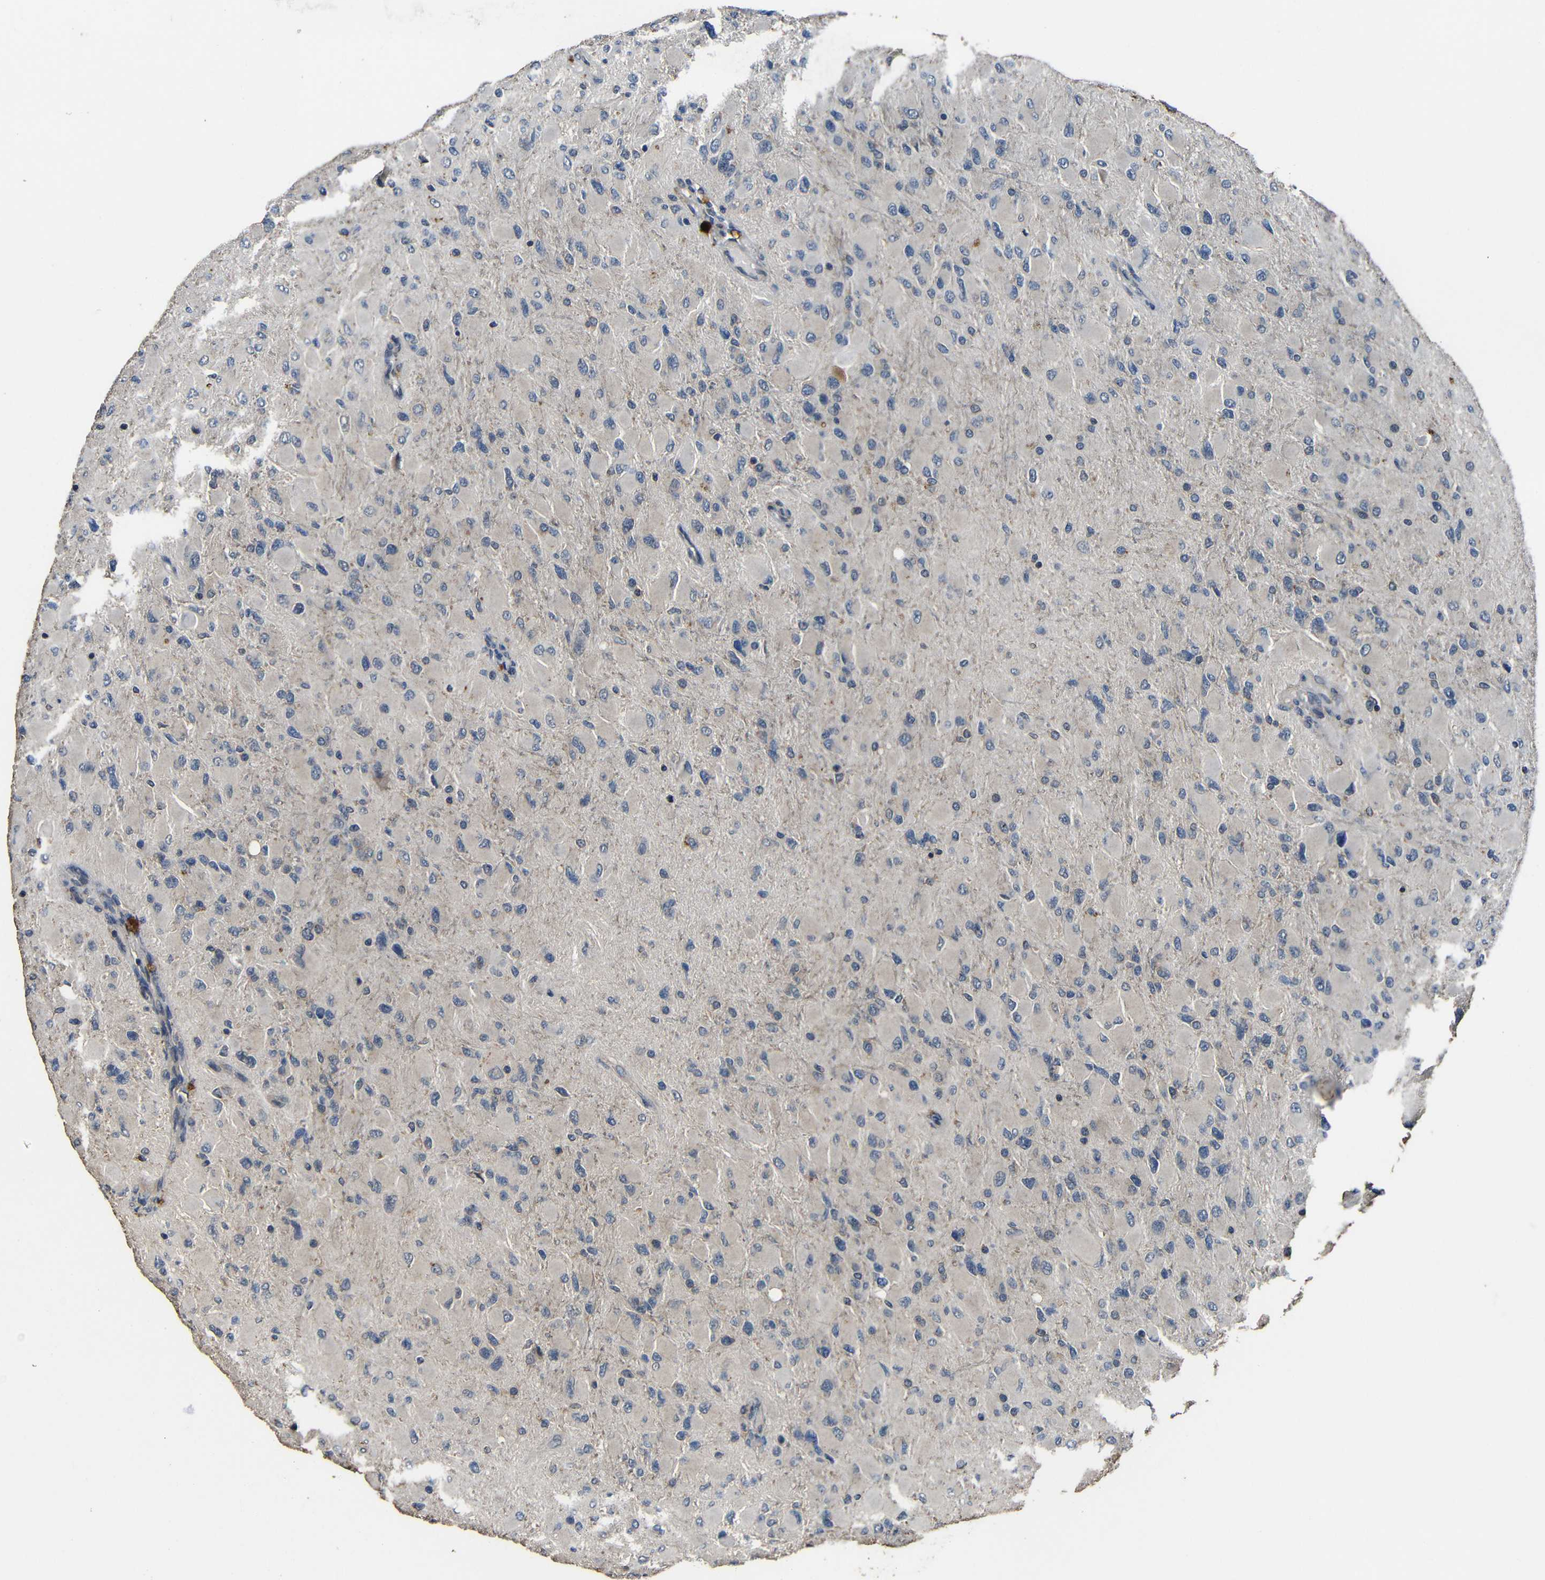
{"staining": {"intensity": "negative", "quantity": "none", "location": "none"}, "tissue": "glioma", "cell_type": "Tumor cells", "image_type": "cancer", "snomed": [{"axis": "morphology", "description": "Glioma, malignant, High grade"}, {"axis": "topography", "description": "Cerebral cortex"}], "caption": "Immunohistochemical staining of glioma shows no significant positivity in tumor cells. The staining is performed using DAB brown chromogen with nuclei counter-stained in using hematoxylin.", "gene": "C6orf89", "patient": {"sex": "female", "age": 36}}